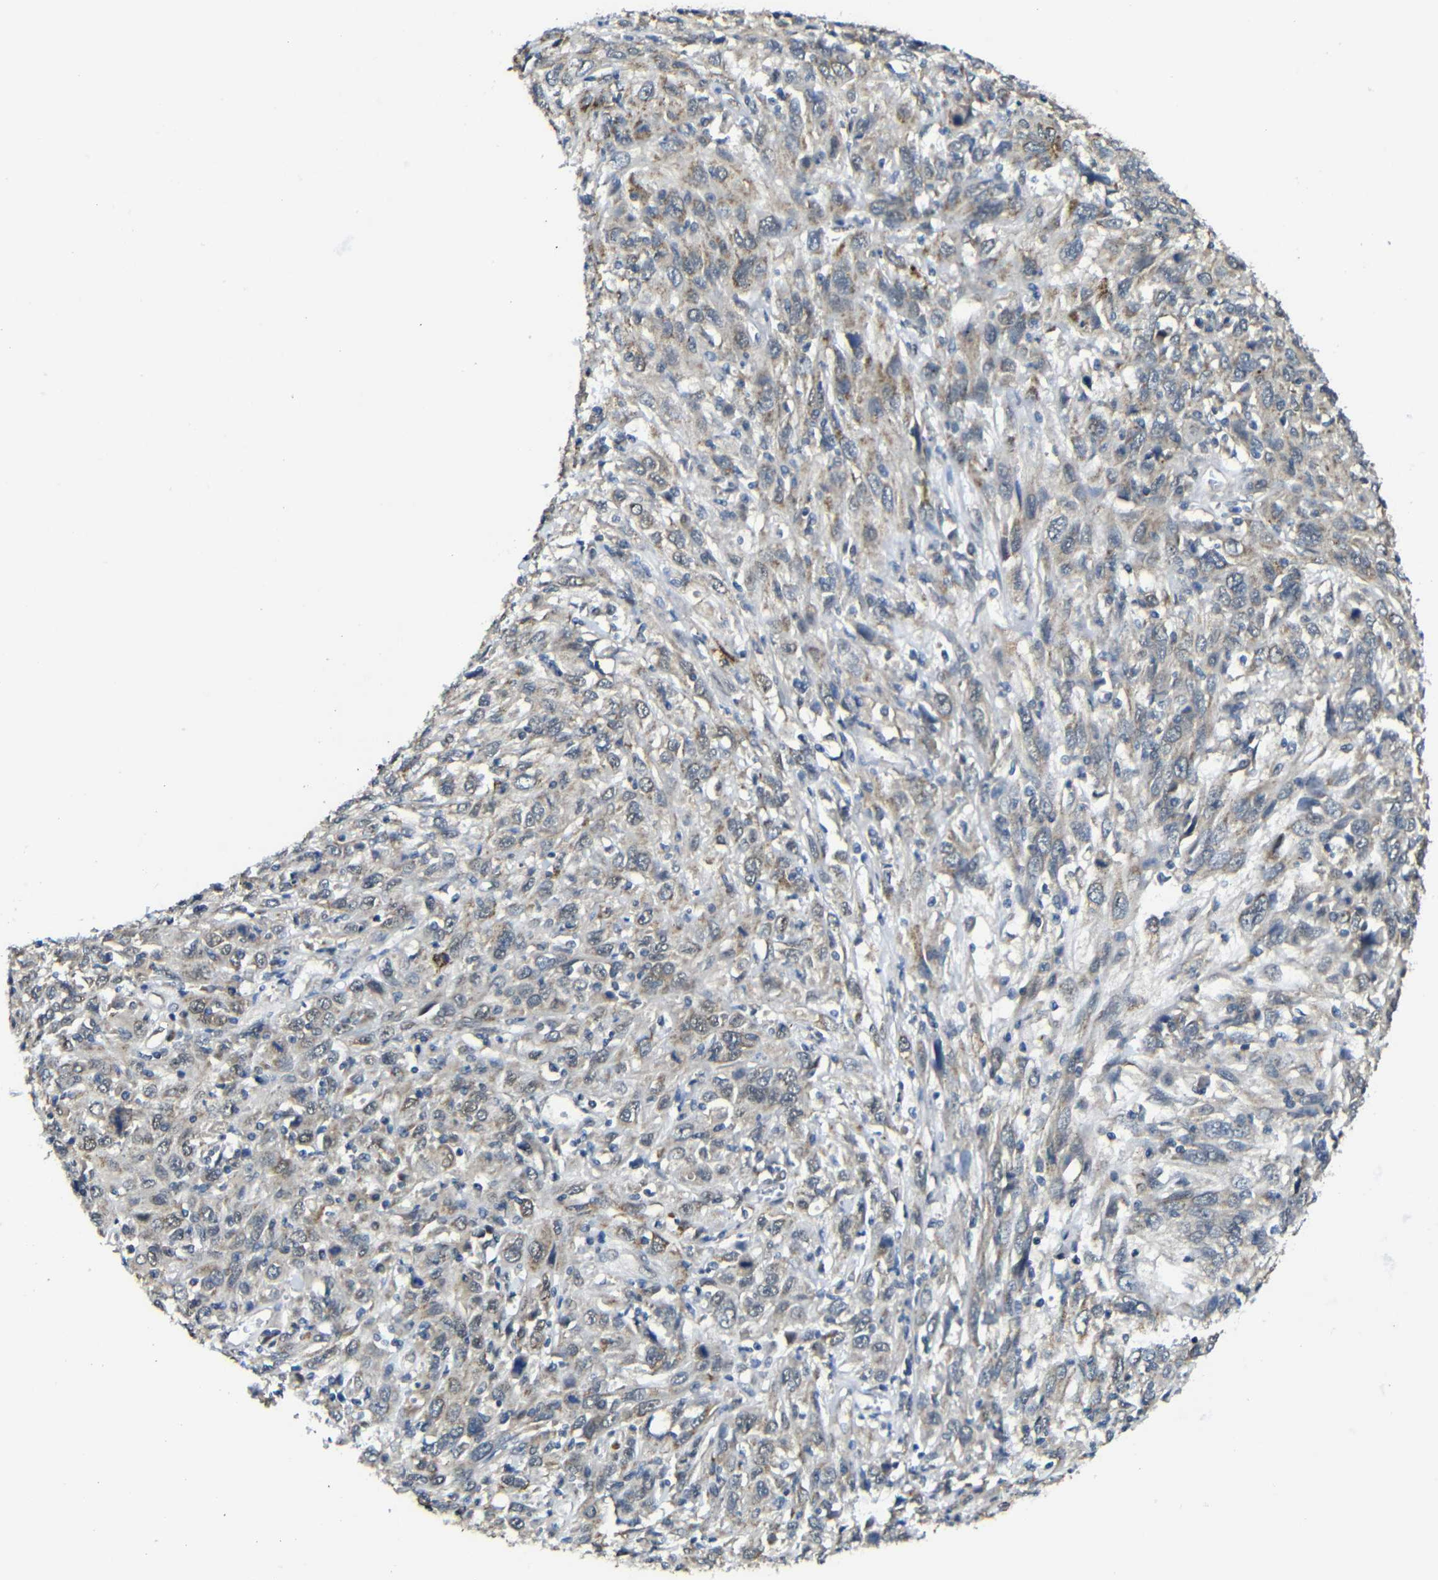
{"staining": {"intensity": "moderate", "quantity": "25%-75%", "location": "cytoplasmic/membranous"}, "tissue": "cervical cancer", "cell_type": "Tumor cells", "image_type": "cancer", "snomed": [{"axis": "morphology", "description": "Squamous cell carcinoma, NOS"}, {"axis": "topography", "description": "Cervix"}], "caption": "Tumor cells display moderate cytoplasmic/membranous expression in approximately 25%-75% of cells in squamous cell carcinoma (cervical). (DAB IHC, brown staining for protein, blue staining for nuclei).", "gene": "FAM172A", "patient": {"sex": "female", "age": 46}}